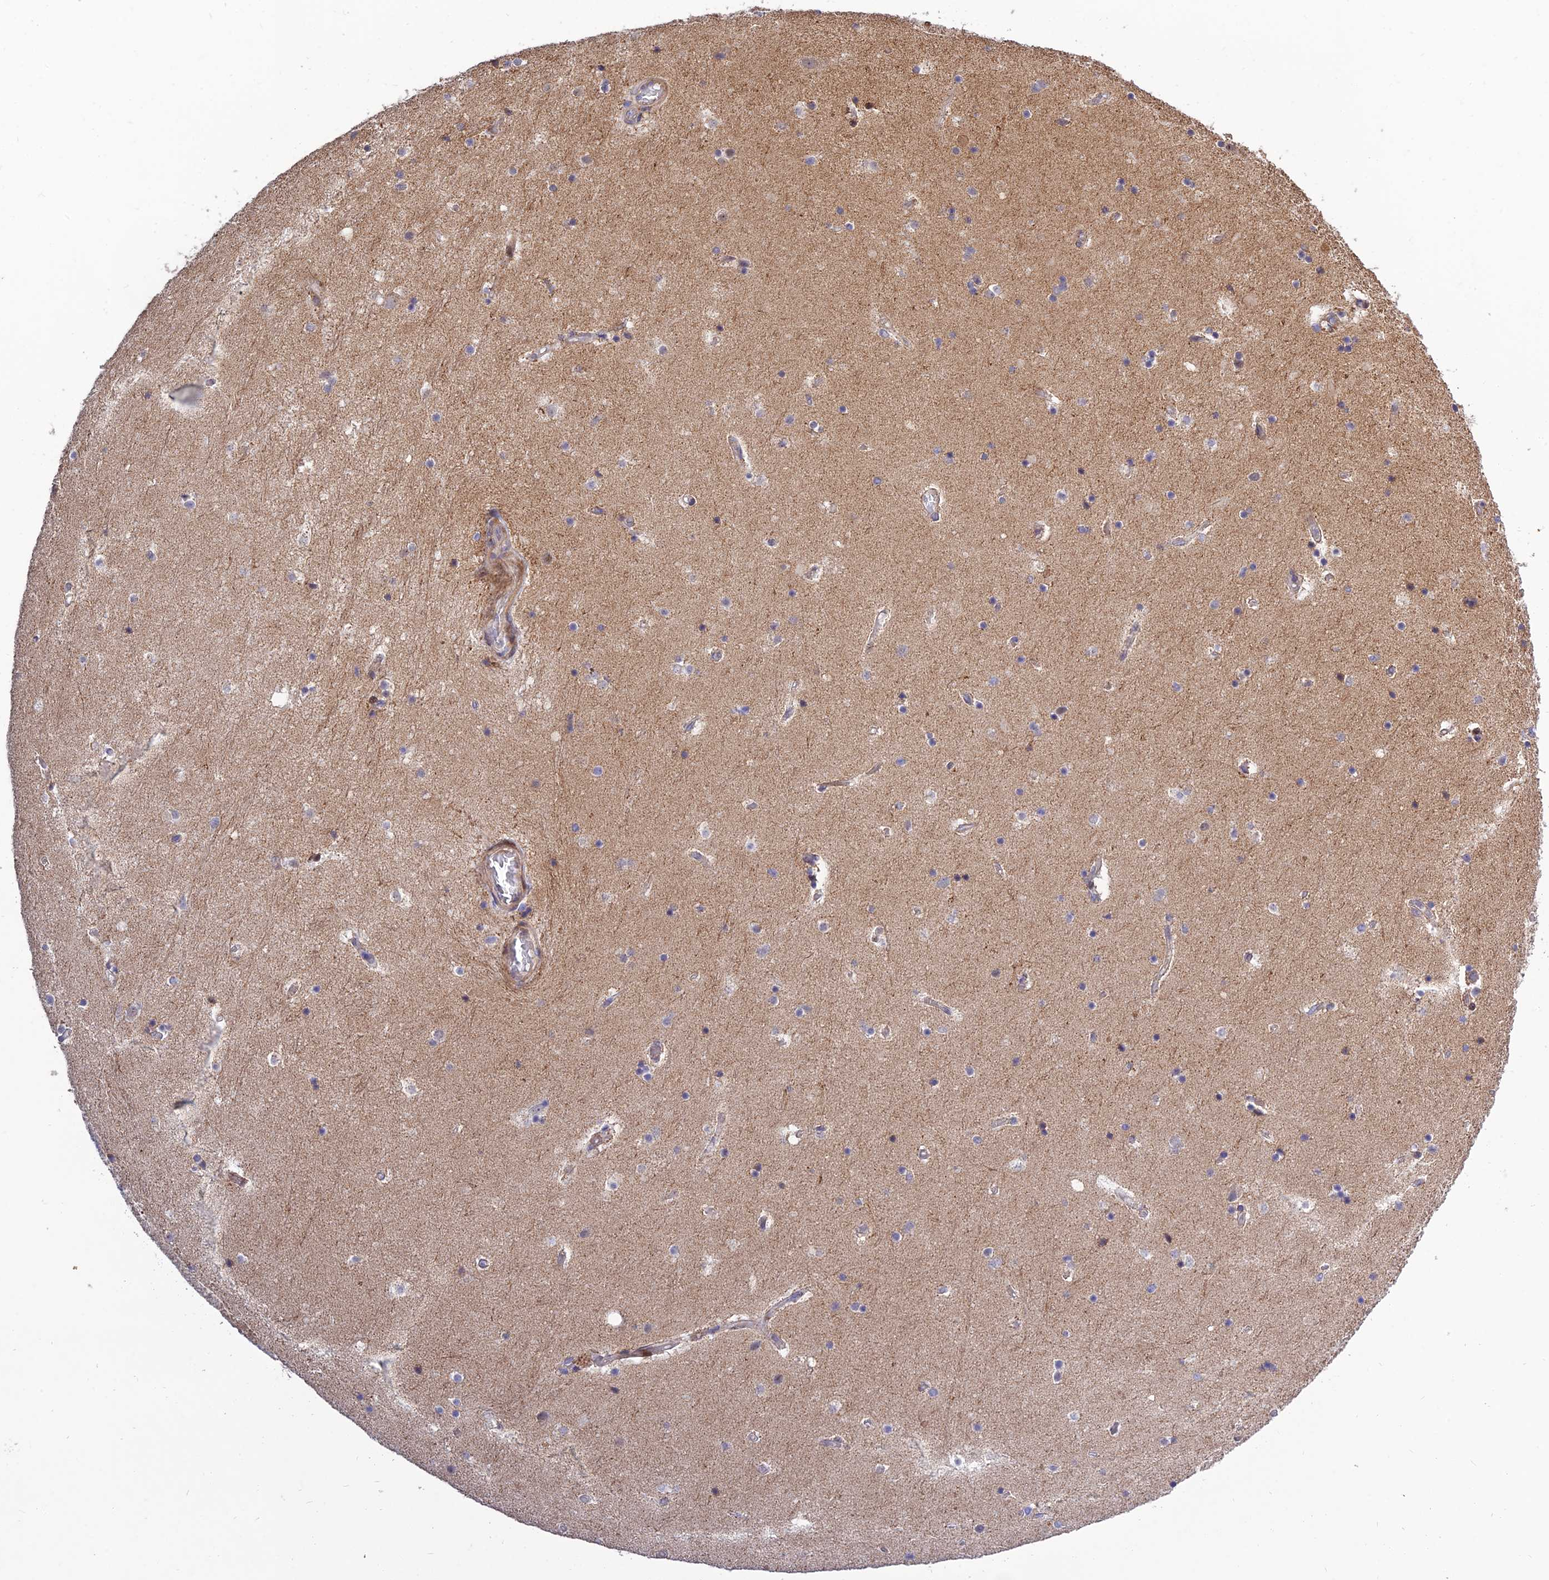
{"staining": {"intensity": "negative", "quantity": "none", "location": "none"}, "tissue": "hippocampus", "cell_type": "Glial cells", "image_type": "normal", "snomed": [{"axis": "morphology", "description": "Normal tissue, NOS"}, {"axis": "topography", "description": "Hippocampus"}], "caption": "Immunohistochemical staining of benign human hippocampus reveals no significant positivity in glial cells.", "gene": "PLEKHG2", "patient": {"sex": "female", "age": 52}}